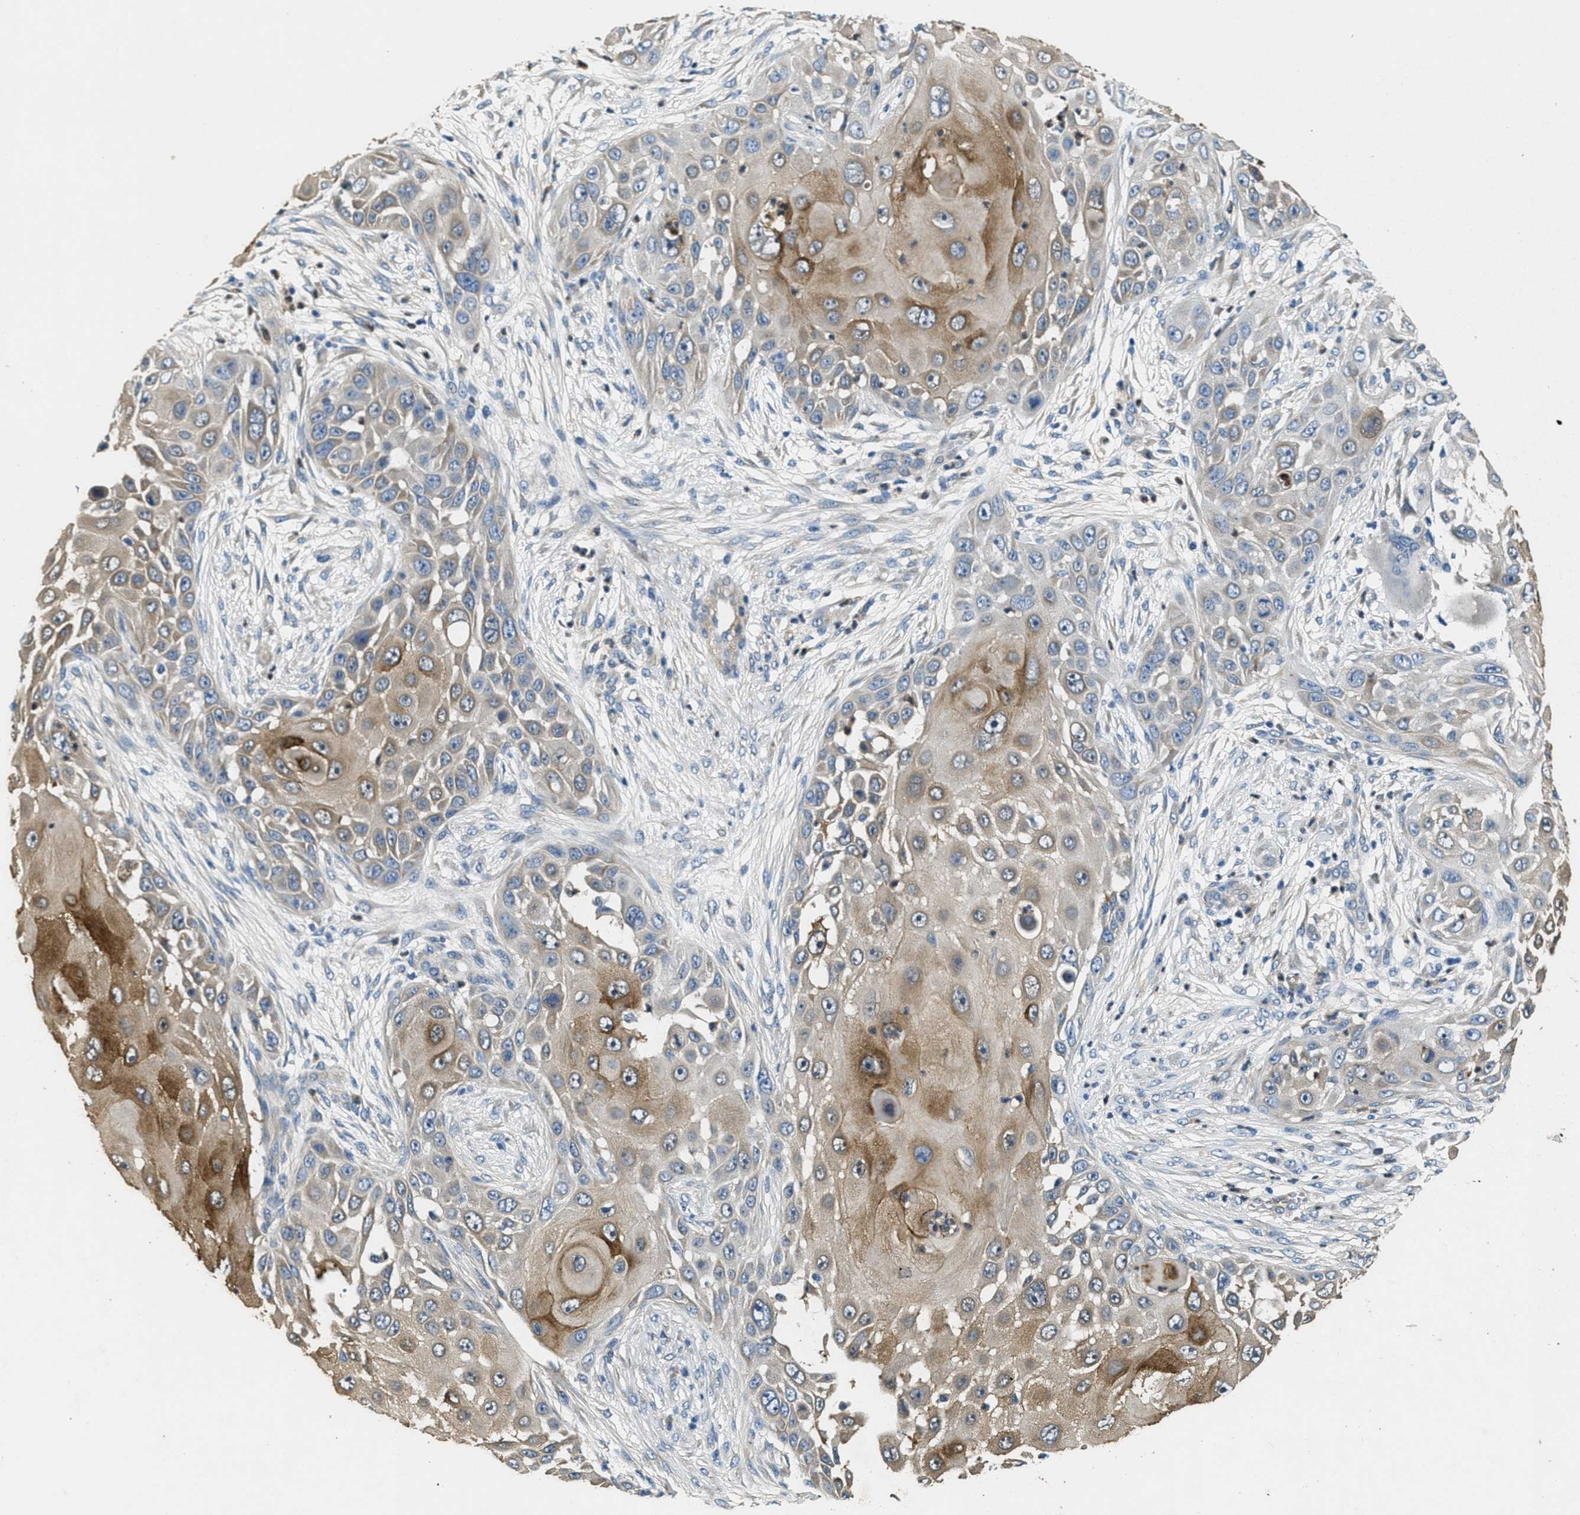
{"staining": {"intensity": "strong", "quantity": "25%-75%", "location": "cytoplasmic/membranous"}, "tissue": "skin cancer", "cell_type": "Tumor cells", "image_type": "cancer", "snomed": [{"axis": "morphology", "description": "Squamous cell carcinoma, NOS"}, {"axis": "topography", "description": "Skin"}], "caption": "The image exhibits immunohistochemical staining of skin squamous cell carcinoma. There is strong cytoplasmic/membranous staining is present in approximately 25%-75% of tumor cells. (DAB (3,3'-diaminobenzidine) IHC, brown staining for protein, blue staining for nuclei).", "gene": "TOMM70", "patient": {"sex": "female", "age": 44}}